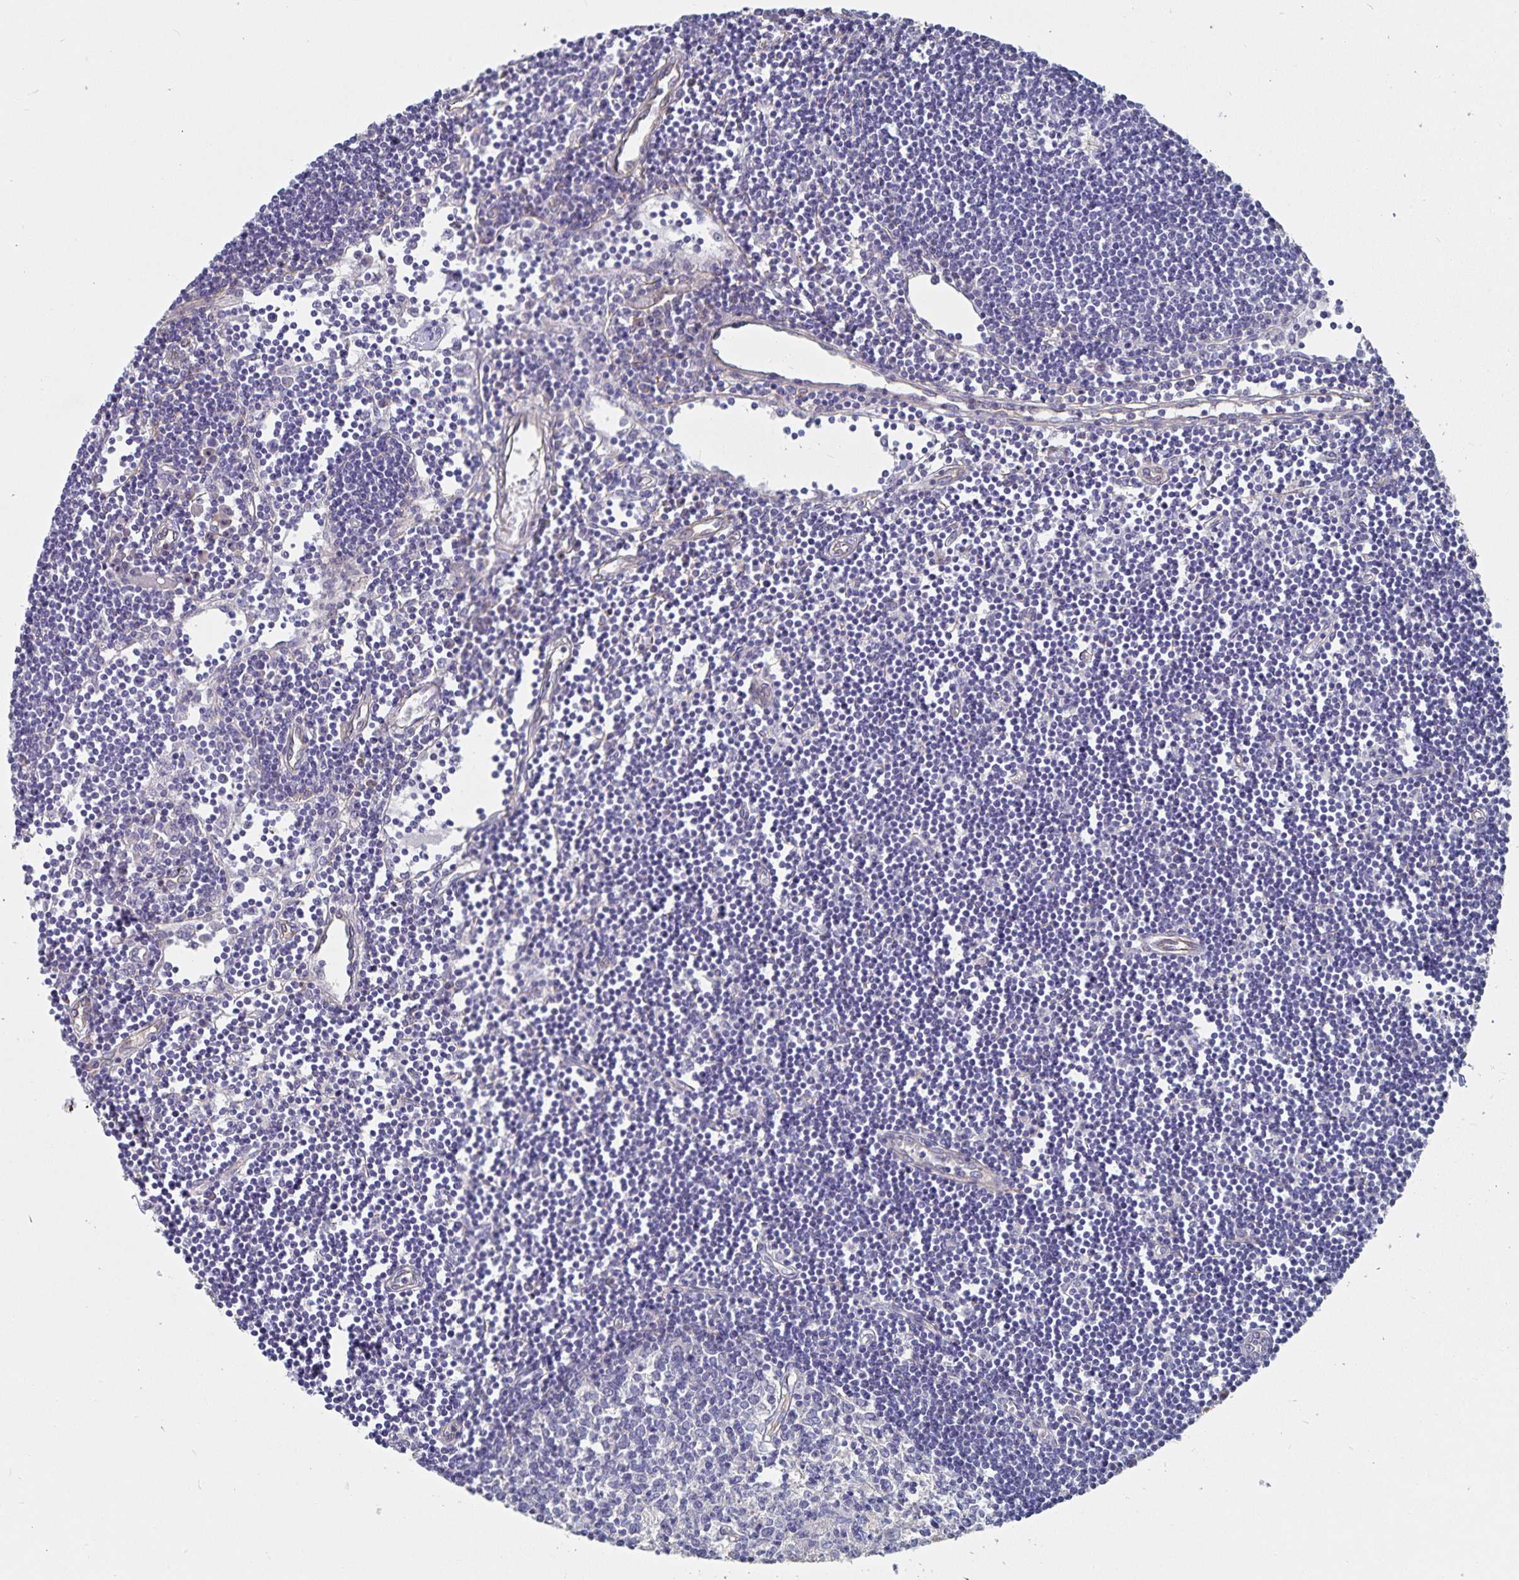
{"staining": {"intensity": "negative", "quantity": "none", "location": "none"}, "tissue": "lymph node", "cell_type": "Germinal center cells", "image_type": "normal", "snomed": [{"axis": "morphology", "description": "Normal tissue, NOS"}, {"axis": "topography", "description": "Lymph node"}], "caption": "Immunohistochemical staining of unremarkable lymph node reveals no significant positivity in germinal center cells. Nuclei are stained in blue.", "gene": "SSTR1", "patient": {"sex": "female", "age": 65}}